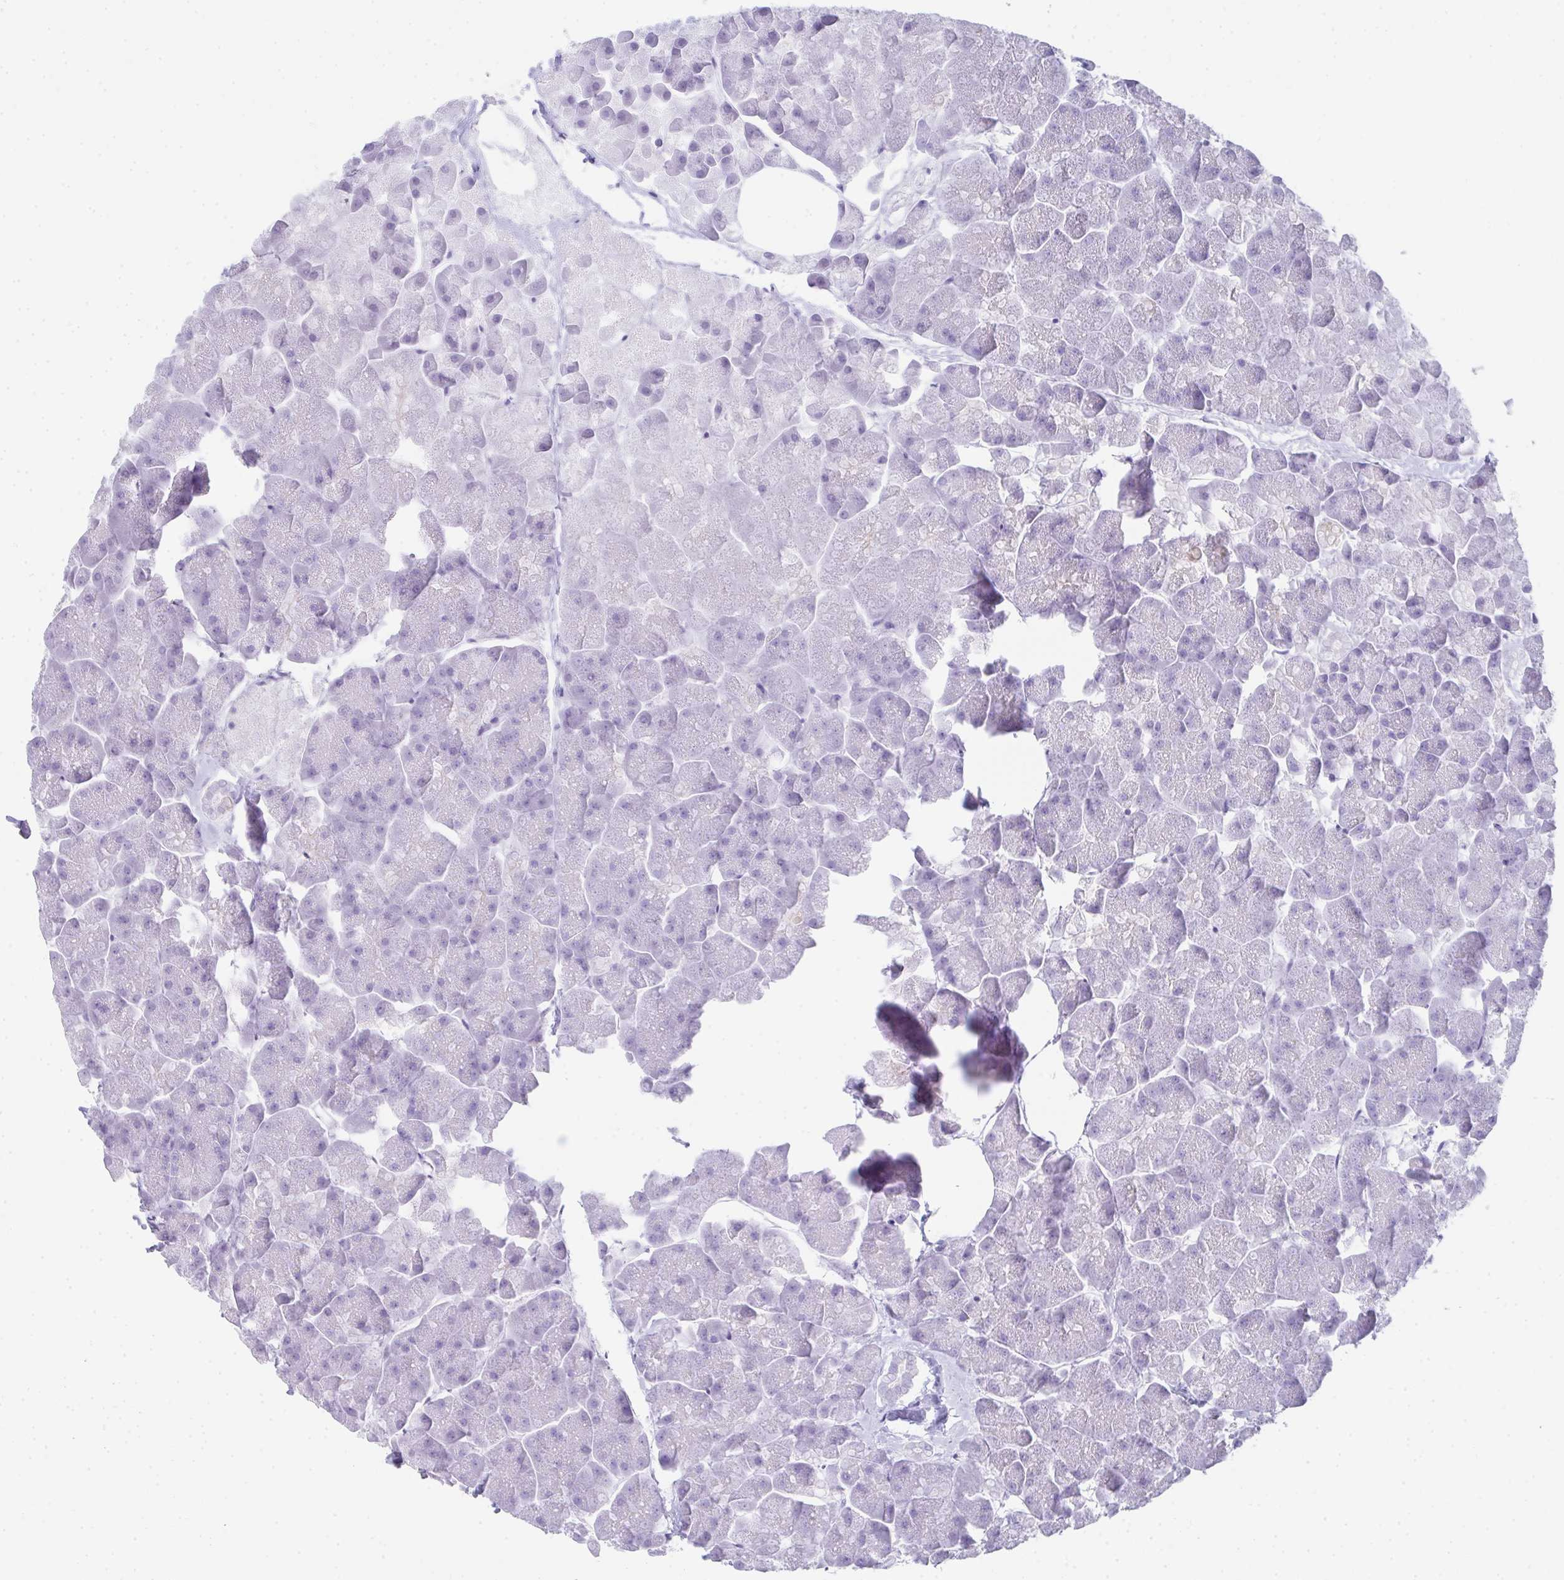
{"staining": {"intensity": "negative", "quantity": "none", "location": "none"}, "tissue": "pancreas", "cell_type": "Exocrine glandular cells", "image_type": "normal", "snomed": [{"axis": "morphology", "description": "Normal tissue, NOS"}, {"axis": "topography", "description": "Pancreas"}, {"axis": "topography", "description": "Peripheral nerve tissue"}], "caption": "Immunohistochemical staining of benign pancreas displays no significant staining in exocrine glandular cells.", "gene": "RLF", "patient": {"sex": "male", "age": 54}}